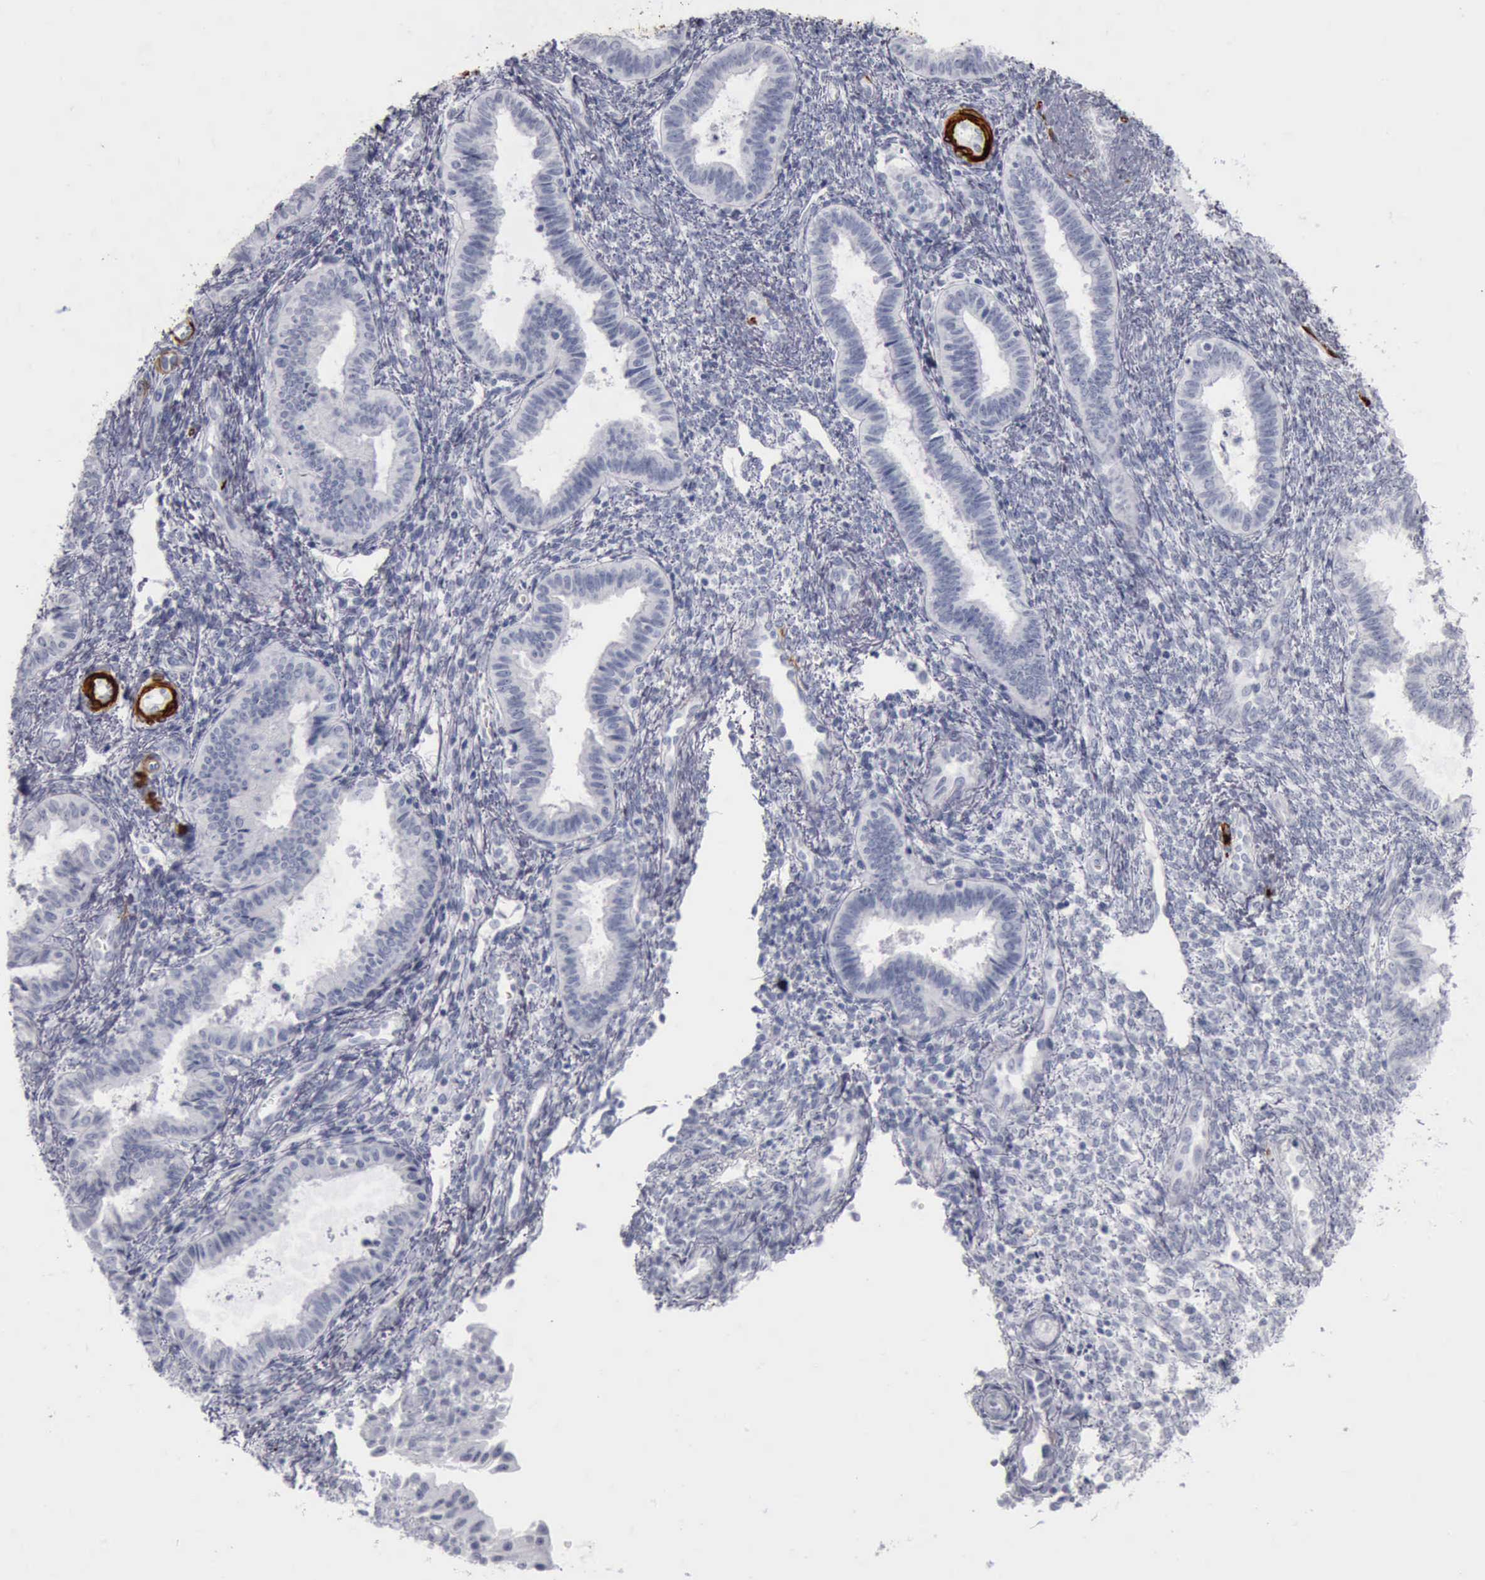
{"staining": {"intensity": "negative", "quantity": "none", "location": "none"}, "tissue": "endometrium", "cell_type": "Cells in endometrial stroma", "image_type": "normal", "snomed": [{"axis": "morphology", "description": "Normal tissue, NOS"}, {"axis": "topography", "description": "Endometrium"}], "caption": "Immunohistochemical staining of normal human endometrium shows no significant staining in cells in endometrial stroma. (Brightfield microscopy of DAB (3,3'-diaminobenzidine) IHC at high magnification).", "gene": "CALD1", "patient": {"sex": "female", "age": 36}}